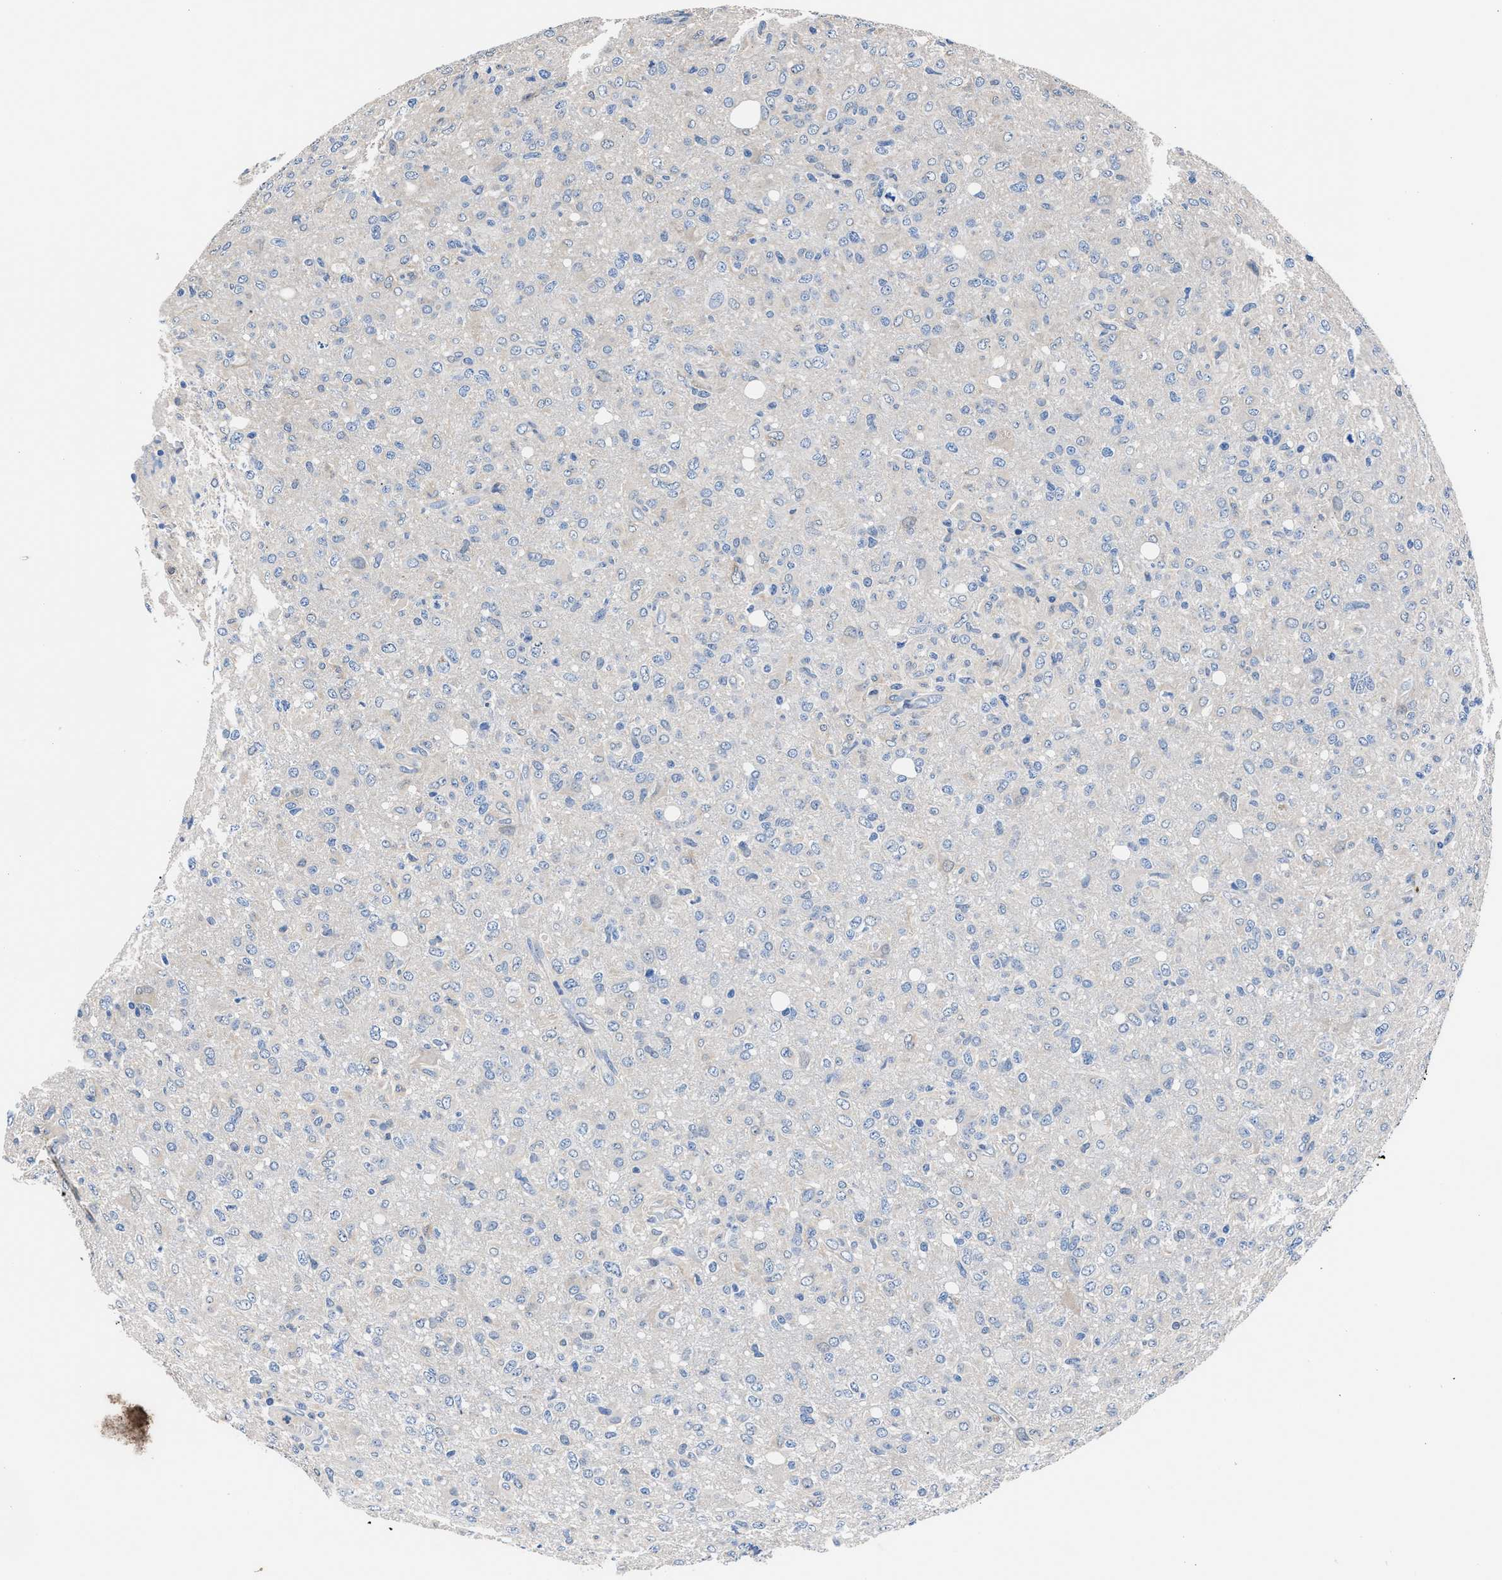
{"staining": {"intensity": "negative", "quantity": "none", "location": "none"}, "tissue": "glioma", "cell_type": "Tumor cells", "image_type": "cancer", "snomed": [{"axis": "morphology", "description": "Glioma, malignant, High grade"}, {"axis": "topography", "description": "Brain"}], "caption": "This histopathology image is of high-grade glioma (malignant) stained with immunohistochemistry (IHC) to label a protein in brown with the nuclei are counter-stained blue. There is no expression in tumor cells. (Stains: DAB immunohistochemistry with hematoxylin counter stain, Microscopy: brightfield microscopy at high magnification).", "gene": "GSTM1", "patient": {"sex": "female", "age": 57}}